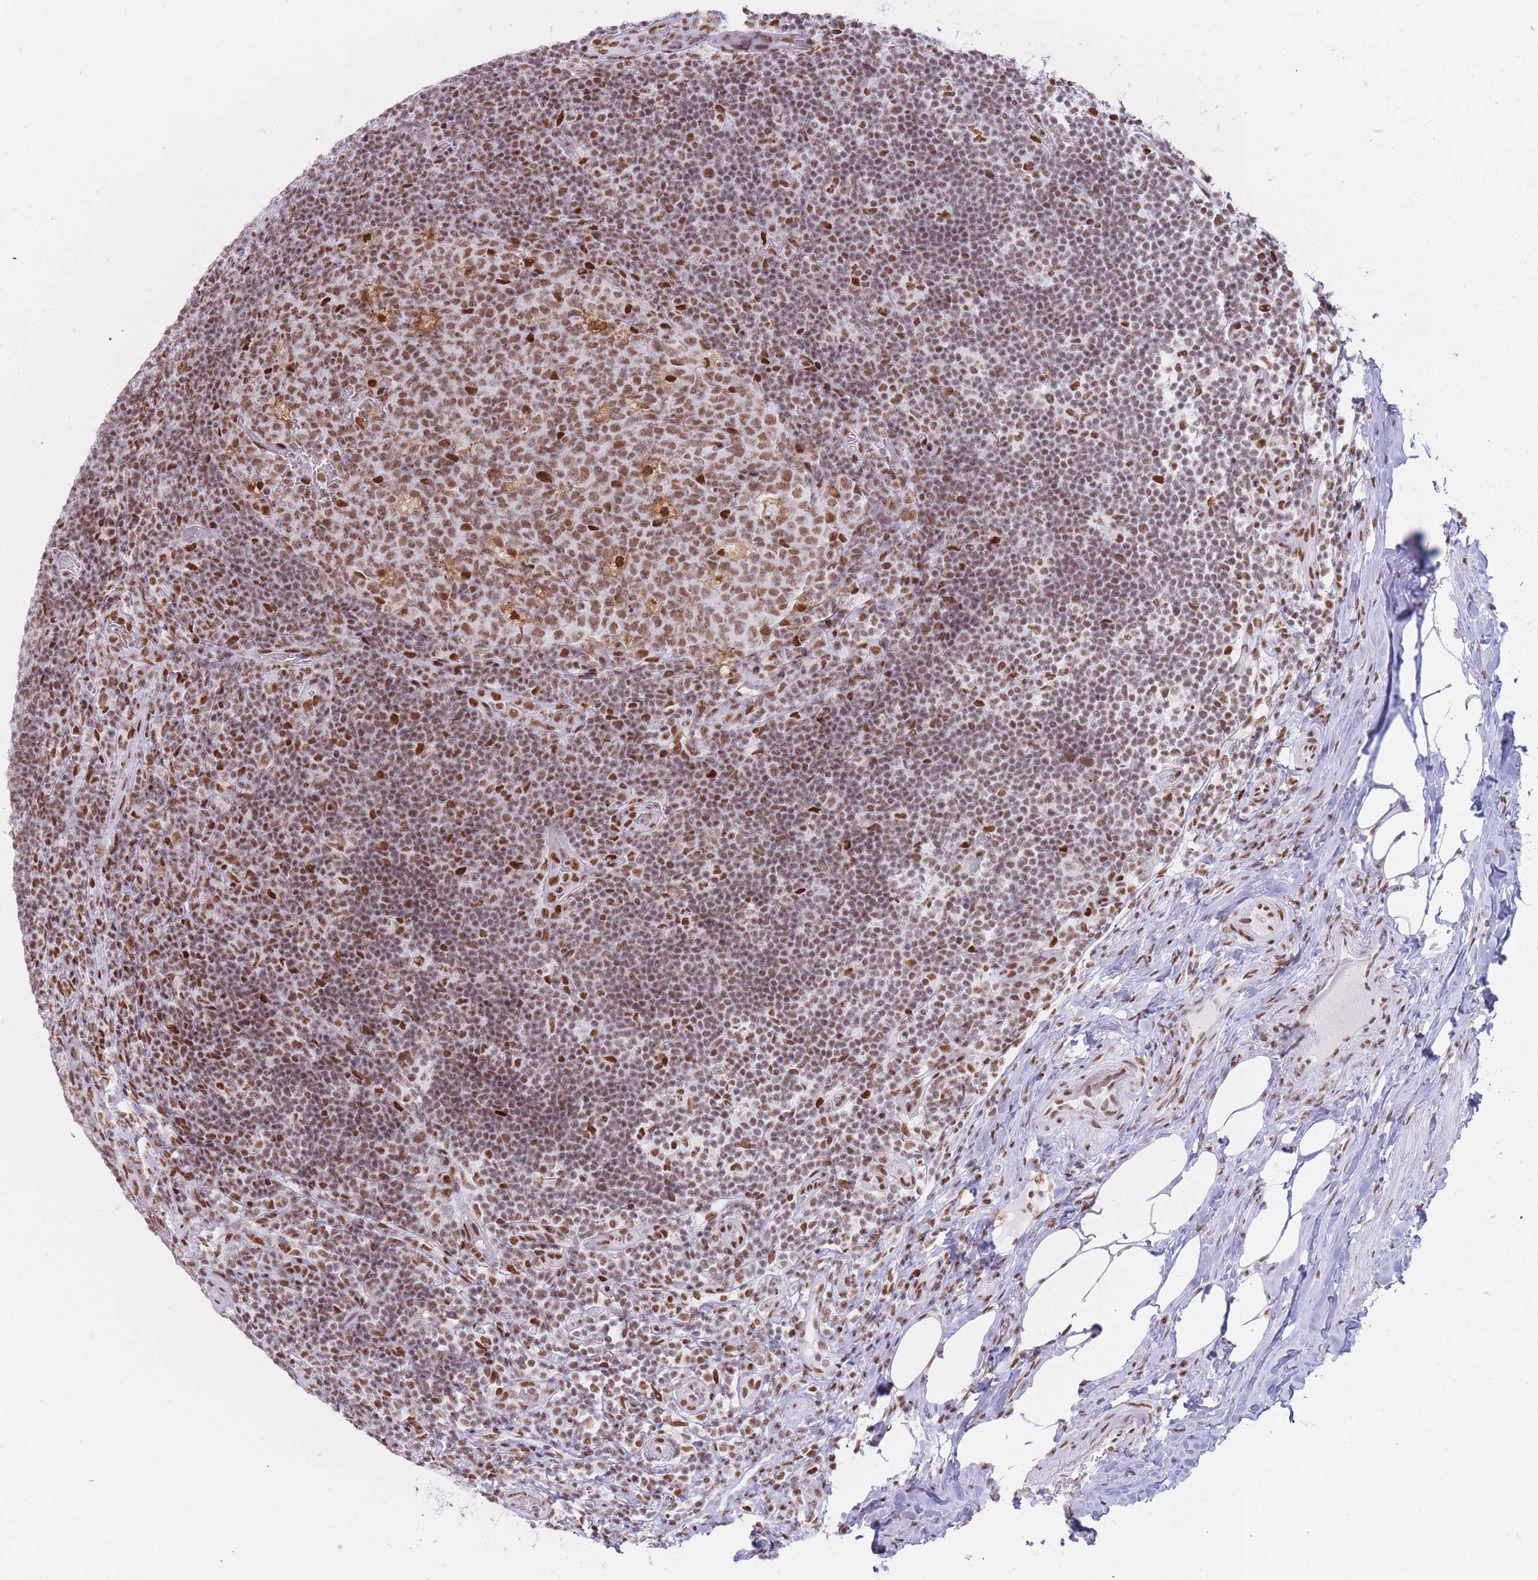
{"staining": {"intensity": "strong", "quantity": ">75%", "location": "nuclear"}, "tissue": "appendix", "cell_type": "Glandular cells", "image_type": "normal", "snomed": [{"axis": "morphology", "description": "Normal tissue, NOS"}, {"axis": "topography", "description": "Appendix"}], "caption": "High-magnification brightfield microscopy of unremarkable appendix stained with DAB (brown) and counterstained with hematoxylin (blue). glandular cells exhibit strong nuclear staining is seen in approximately>75% of cells. The staining was performed using DAB, with brown indicating positive protein expression. Nuclei are stained blue with hematoxylin.", "gene": "HNRNPUL1", "patient": {"sex": "female", "age": 43}}